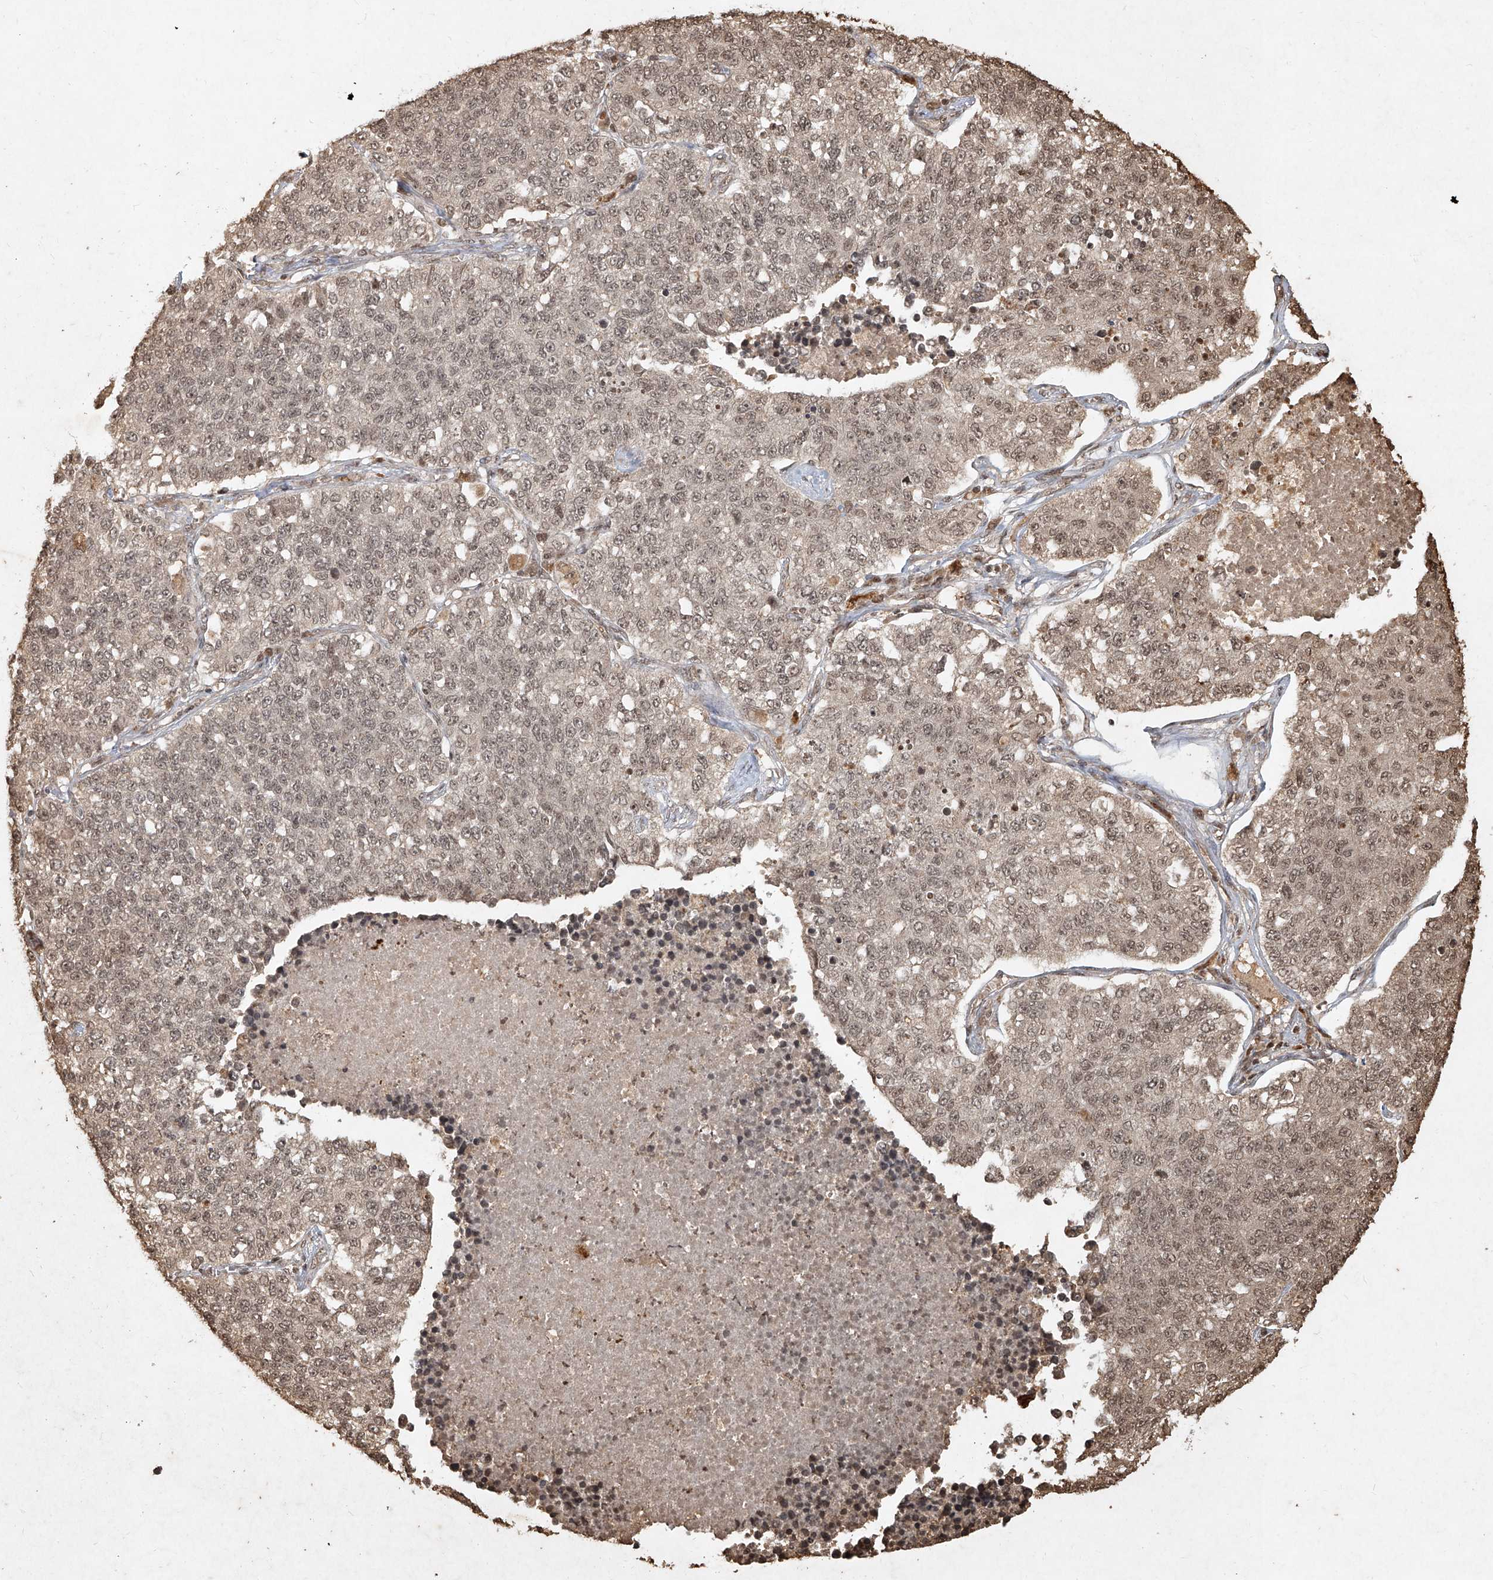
{"staining": {"intensity": "weak", "quantity": ">75%", "location": "nuclear"}, "tissue": "lung cancer", "cell_type": "Tumor cells", "image_type": "cancer", "snomed": [{"axis": "morphology", "description": "Adenocarcinoma, NOS"}, {"axis": "topography", "description": "Lung"}], "caption": "An immunohistochemistry histopathology image of tumor tissue is shown. Protein staining in brown labels weak nuclear positivity in lung adenocarcinoma within tumor cells.", "gene": "UBE2K", "patient": {"sex": "male", "age": 49}}